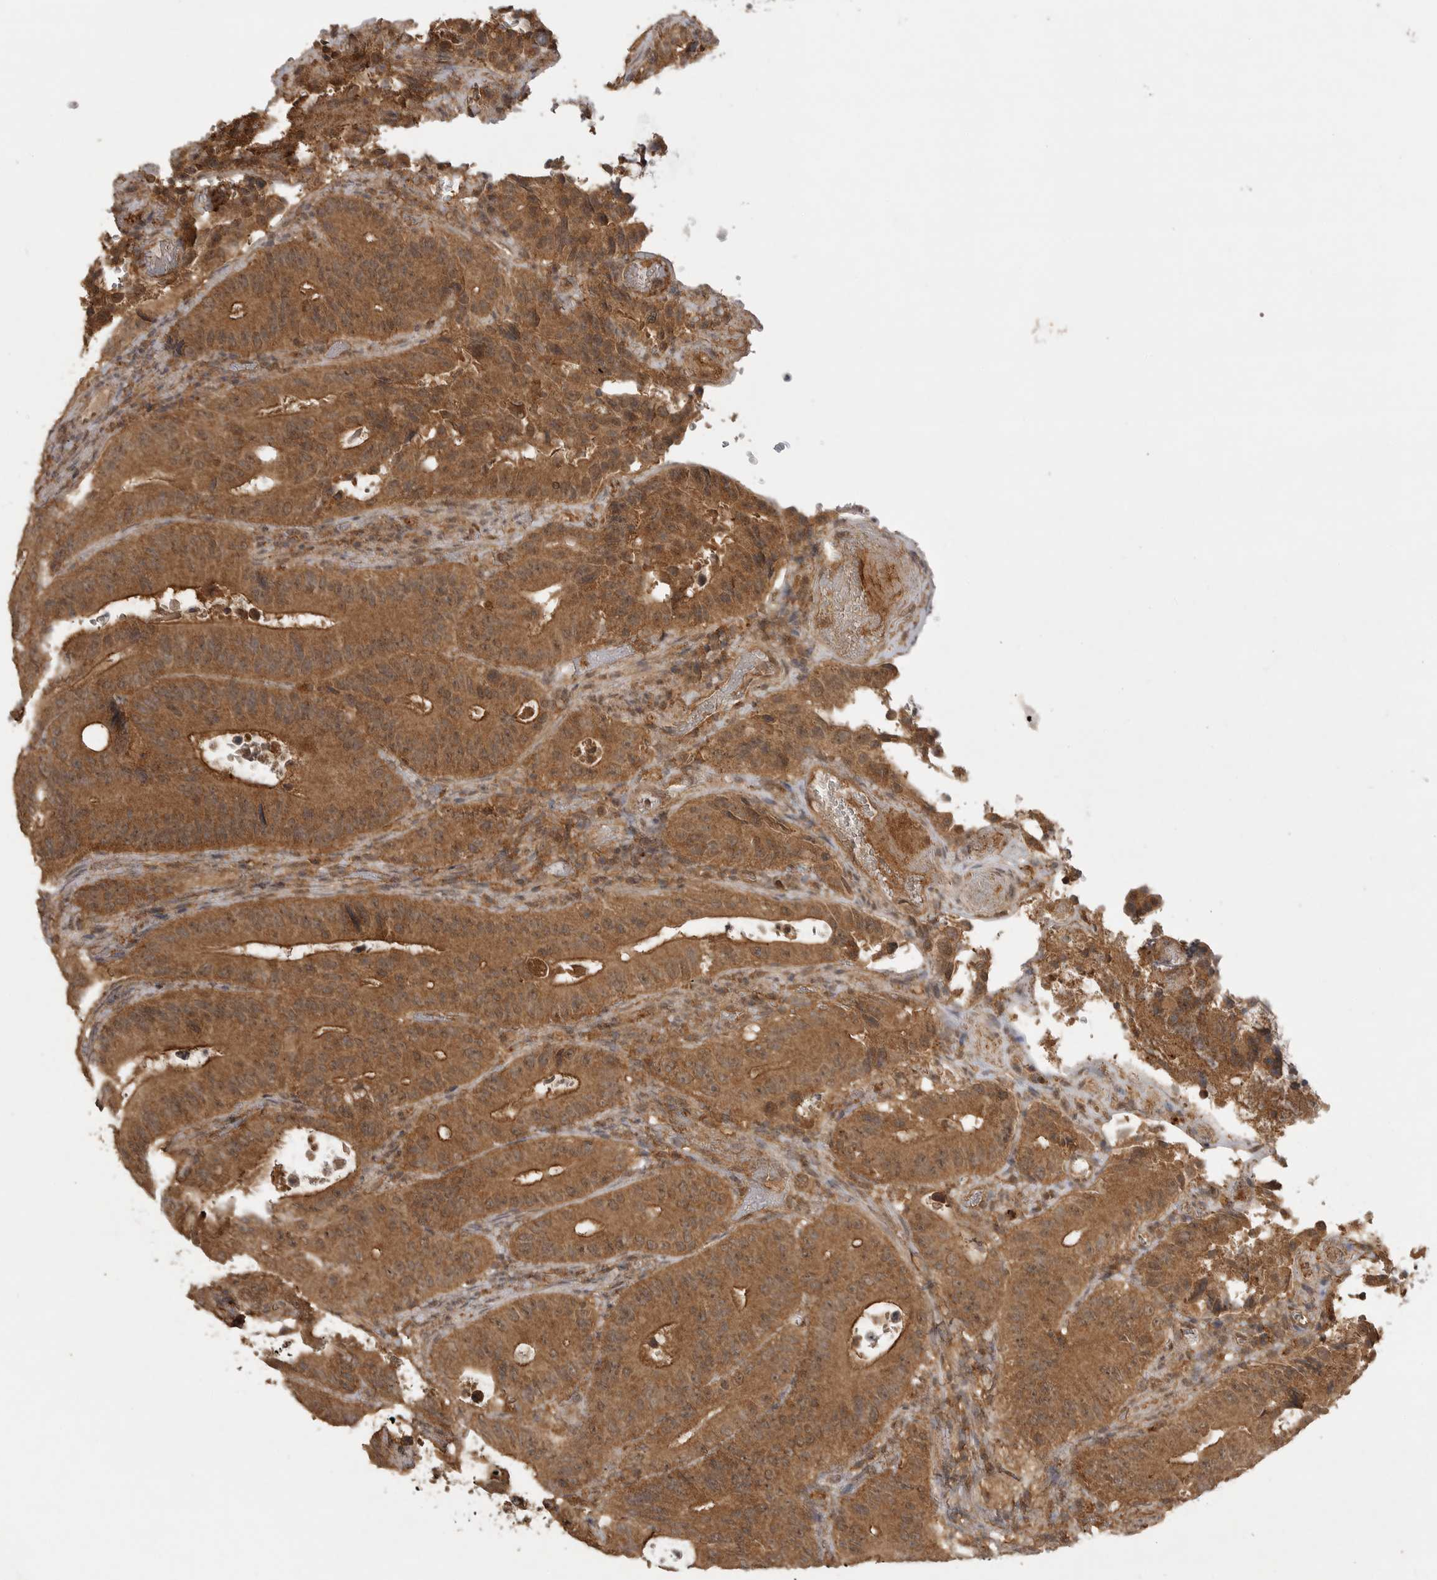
{"staining": {"intensity": "moderate", "quantity": ">75%", "location": "cytoplasmic/membranous"}, "tissue": "colorectal cancer", "cell_type": "Tumor cells", "image_type": "cancer", "snomed": [{"axis": "morphology", "description": "Adenocarcinoma, NOS"}, {"axis": "topography", "description": "Colon"}], "caption": "Immunohistochemistry (IHC) (DAB) staining of human adenocarcinoma (colorectal) demonstrates moderate cytoplasmic/membranous protein staining in approximately >75% of tumor cells.", "gene": "ICOSLG", "patient": {"sex": "male", "age": 83}}